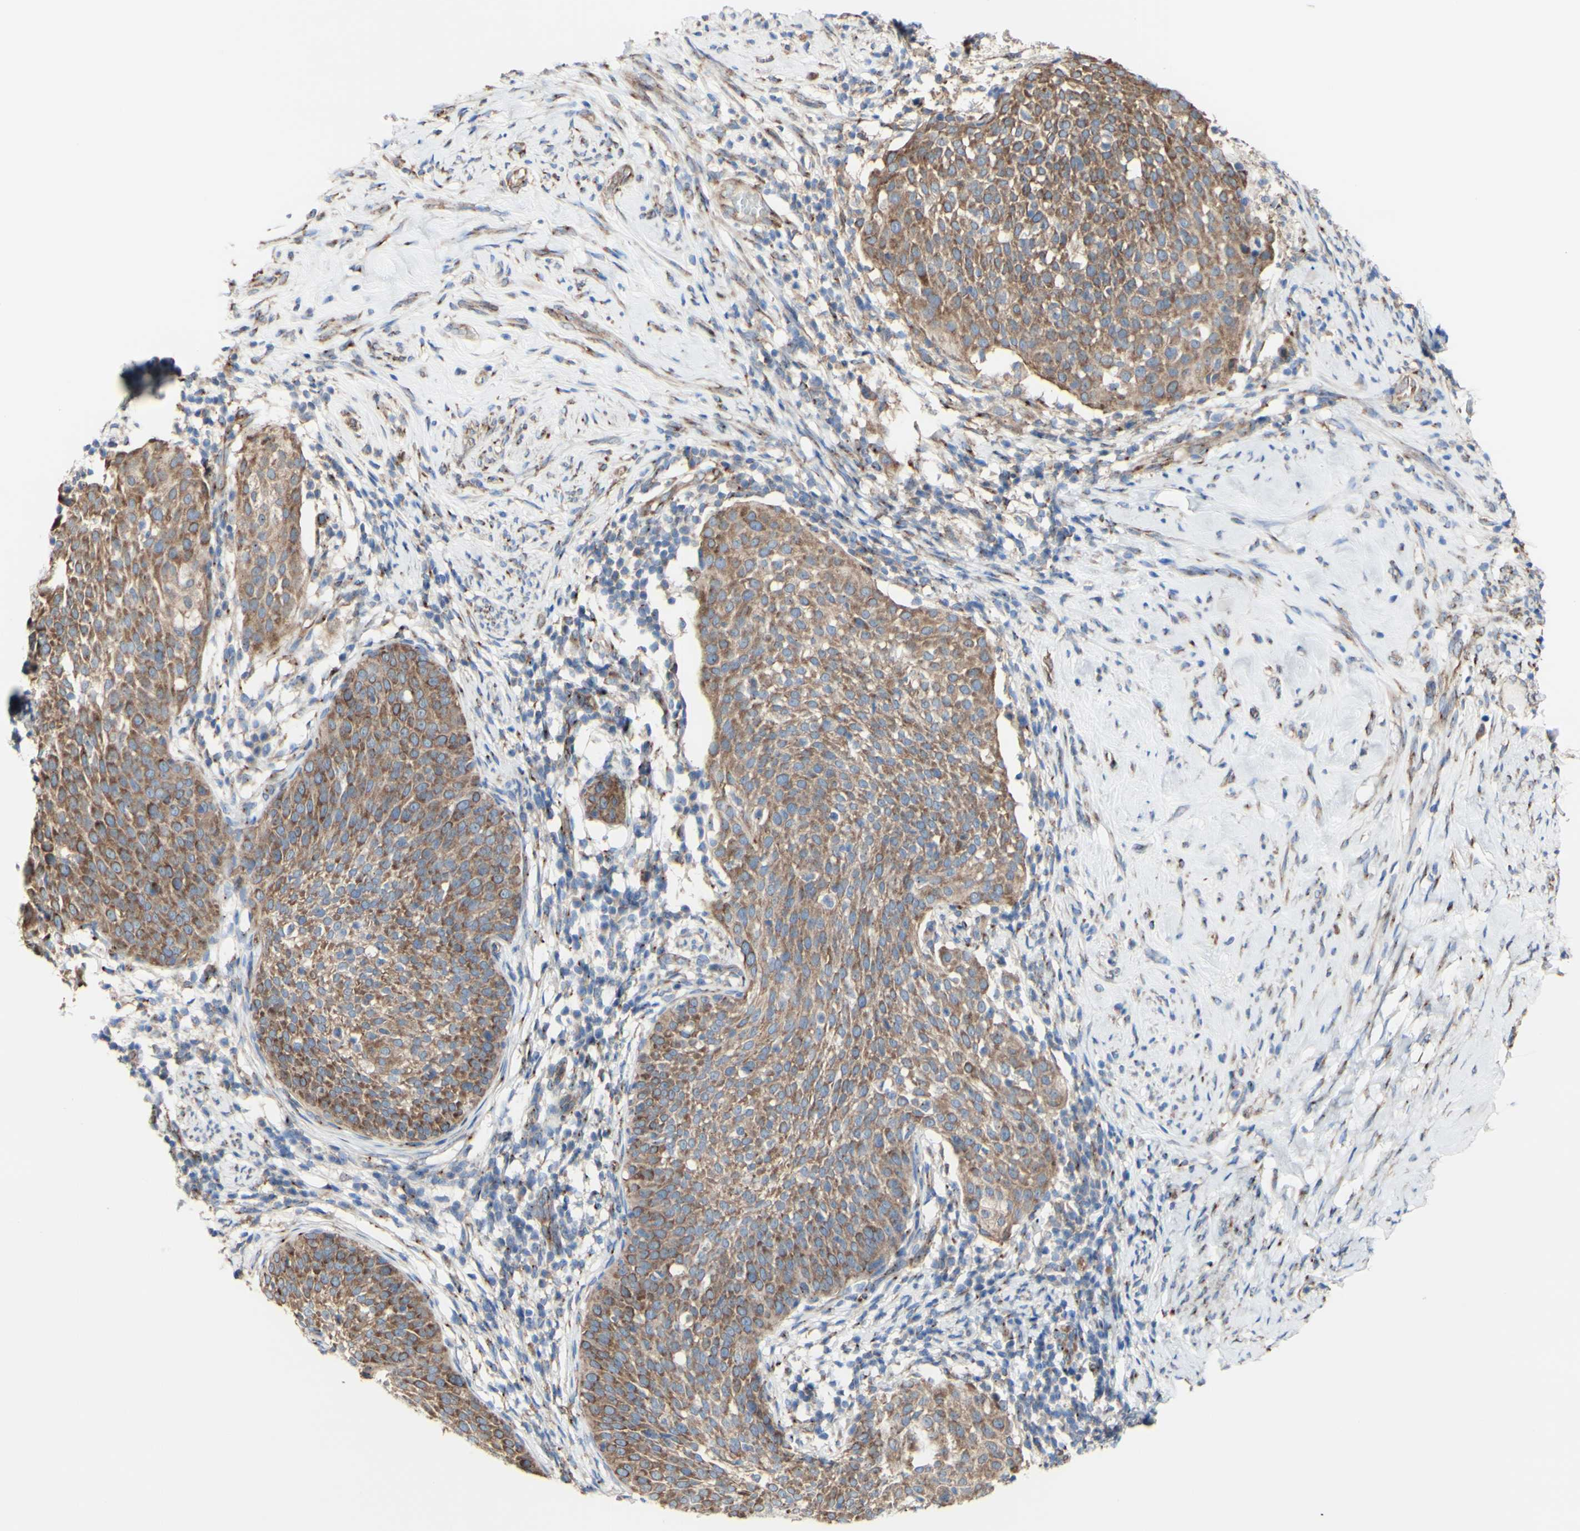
{"staining": {"intensity": "moderate", "quantity": ">75%", "location": "cytoplasmic/membranous"}, "tissue": "cervical cancer", "cell_type": "Tumor cells", "image_type": "cancer", "snomed": [{"axis": "morphology", "description": "Squamous cell carcinoma, NOS"}, {"axis": "topography", "description": "Cervix"}], "caption": "IHC staining of cervical cancer (squamous cell carcinoma), which reveals medium levels of moderate cytoplasmic/membranous expression in about >75% of tumor cells indicating moderate cytoplasmic/membranous protein expression. The staining was performed using DAB (3,3'-diaminobenzidine) (brown) for protein detection and nuclei were counterstained in hematoxylin (blue).", "gene": "LRIG3", "patient": {"sex": "female", "age": 51}}